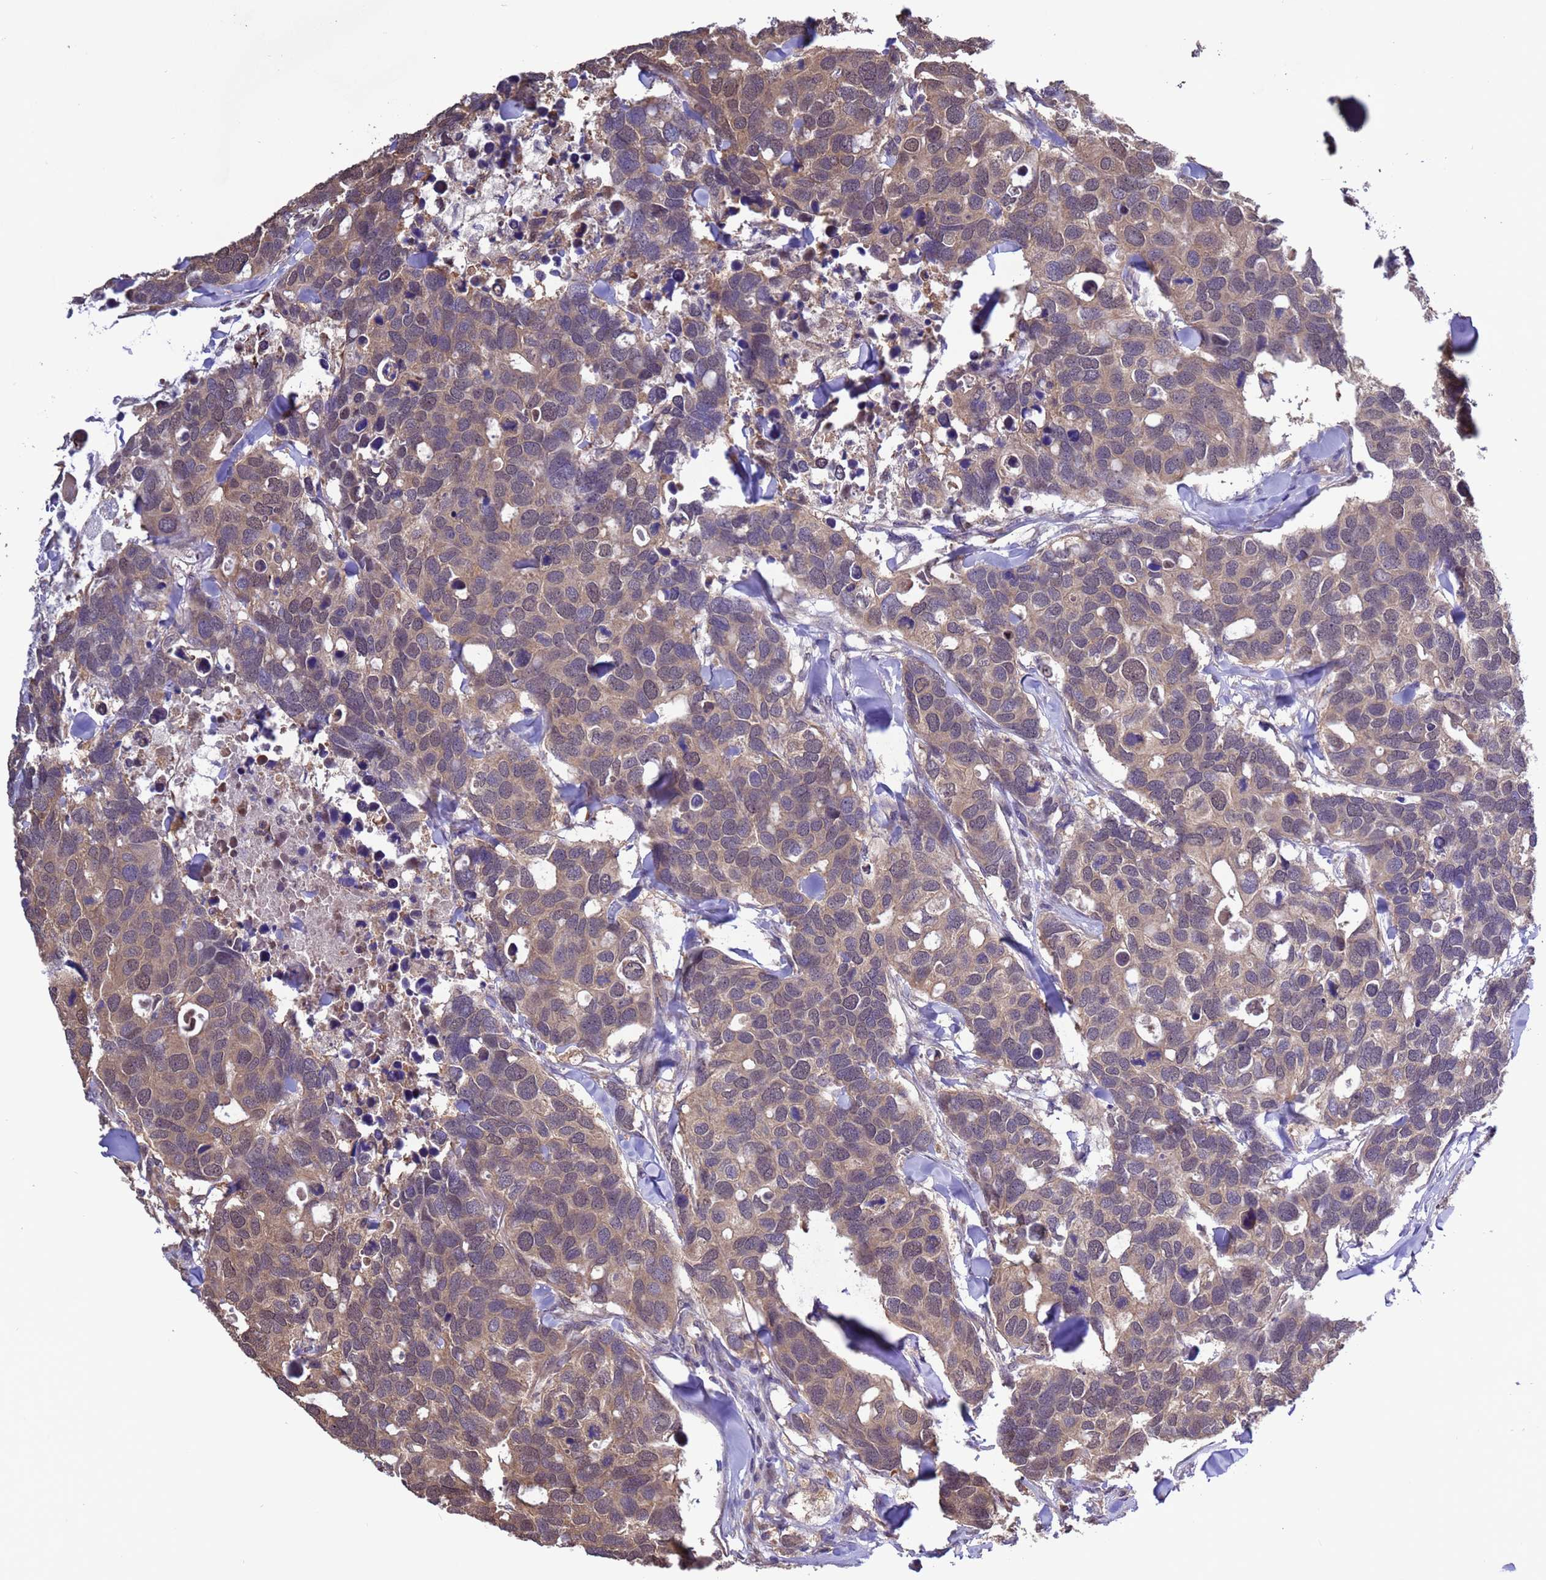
{"staining": {"intensity": "weak", "quantity": ">75%", "location": "cytoplasmic/membranous,nuclear"}, "tissue": "breast cancer", "cell_type": "Tumor cells", "image_type": "cancer", "snomed": [{"axis": "morphology", "description": "Duct carcinoma"}, {"axis": "topography", "description": "Breast"}], "caption": "Tumor cells demonstrate weak cytoplasmic/membranous and nuclear positivity in about >75% of cells in infiltrating ductal carcinoma (breast).", "gene": "ZFP69B", "patient": {"sex": "female", "age": 83}}